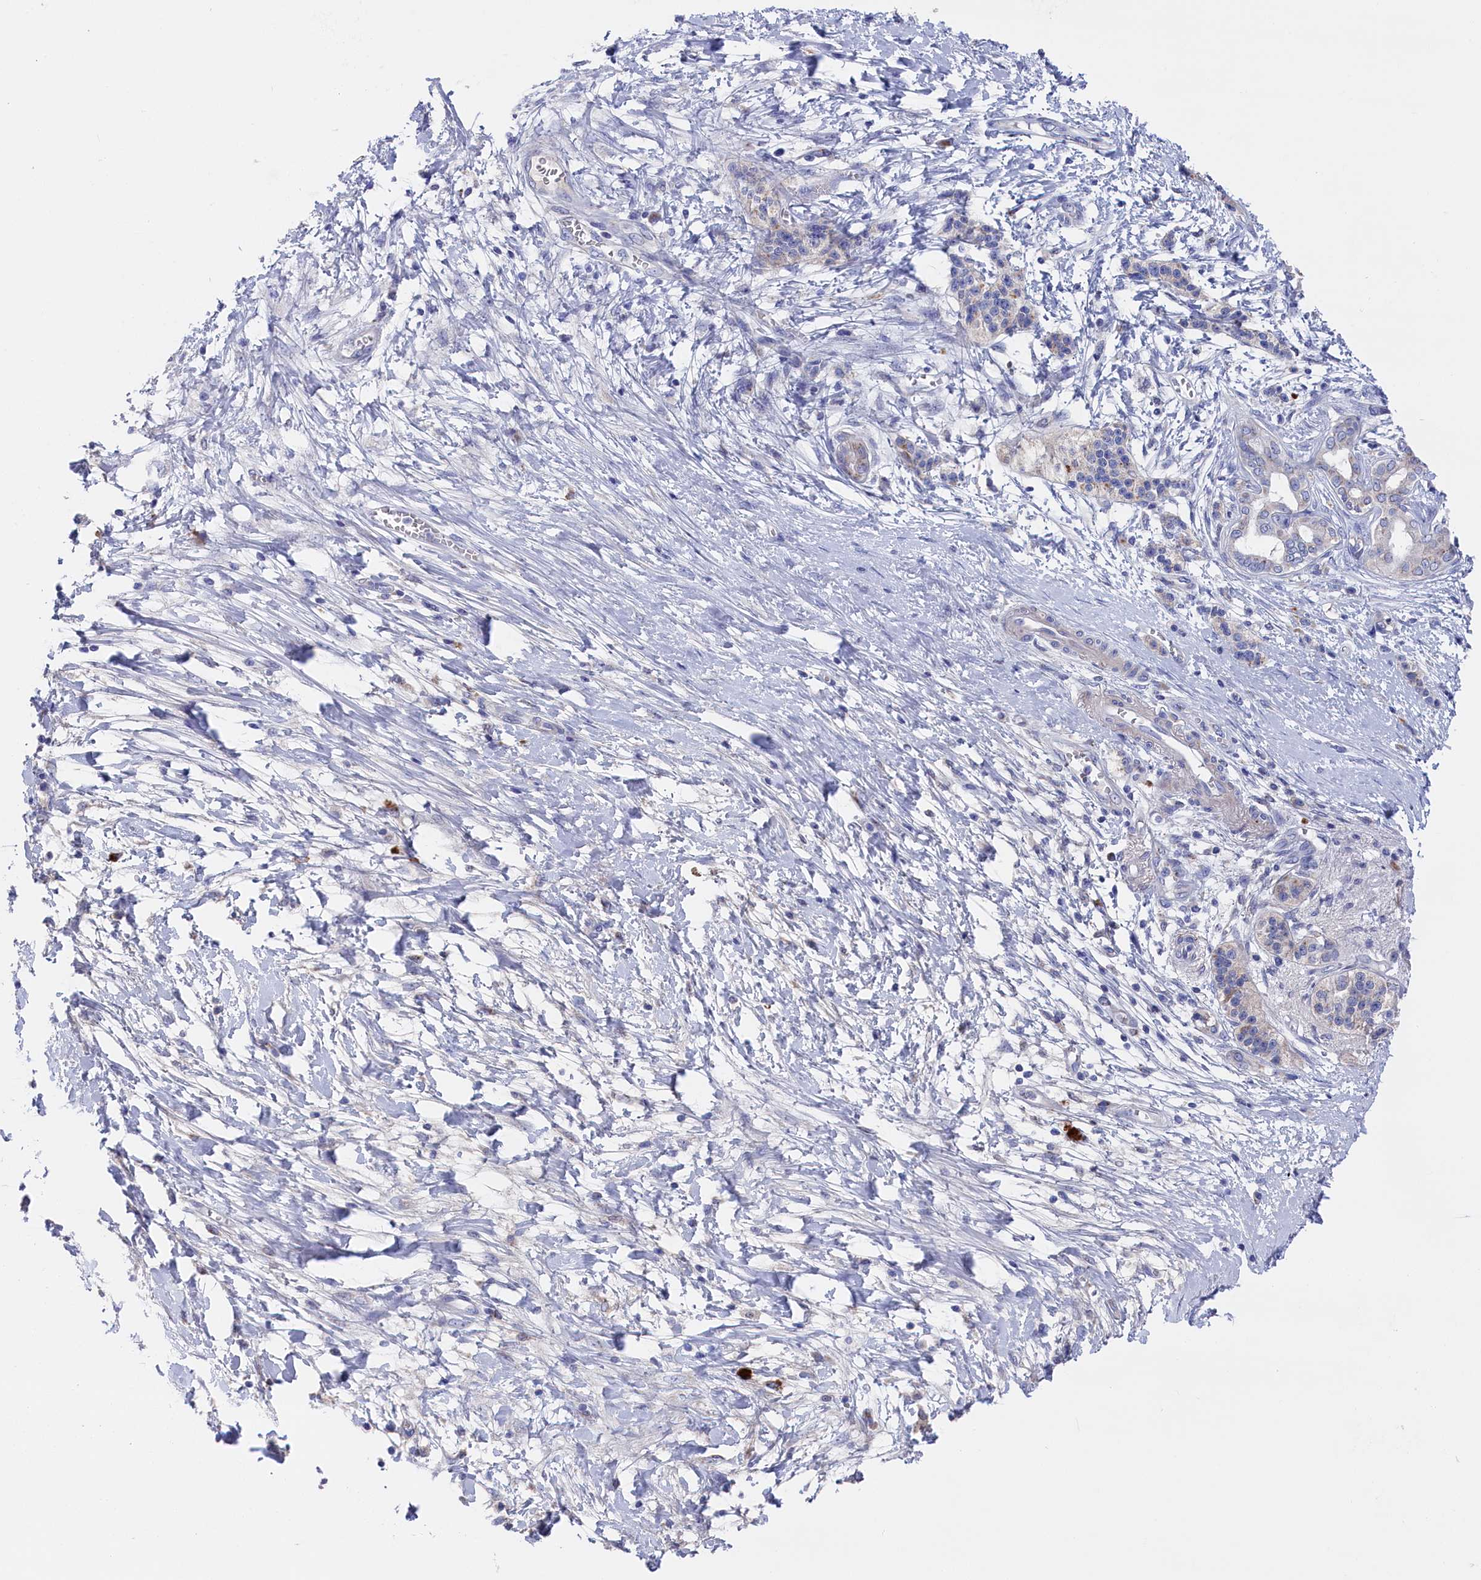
{"staining": {"intensity": "negative", "quantity": "none", "location": "none"}, "tissue": "pancreatic cancer", "cell_type": "Tumor cells", "image_type": "cancer", "snomed": [{"axis": "morphology", "description": "Adenocarcinoma, NOS"}, {"axis": "topography", "description": "Pancreas"}], "caption": "Tumor cells show no significant protein expression in pancreatic adenocarcinoma. (Brightfield microscopy of DAB immunohistochemistry at high magnification).", "gene": "GPR108", "patient": {"sex": "male", "age": 50}}